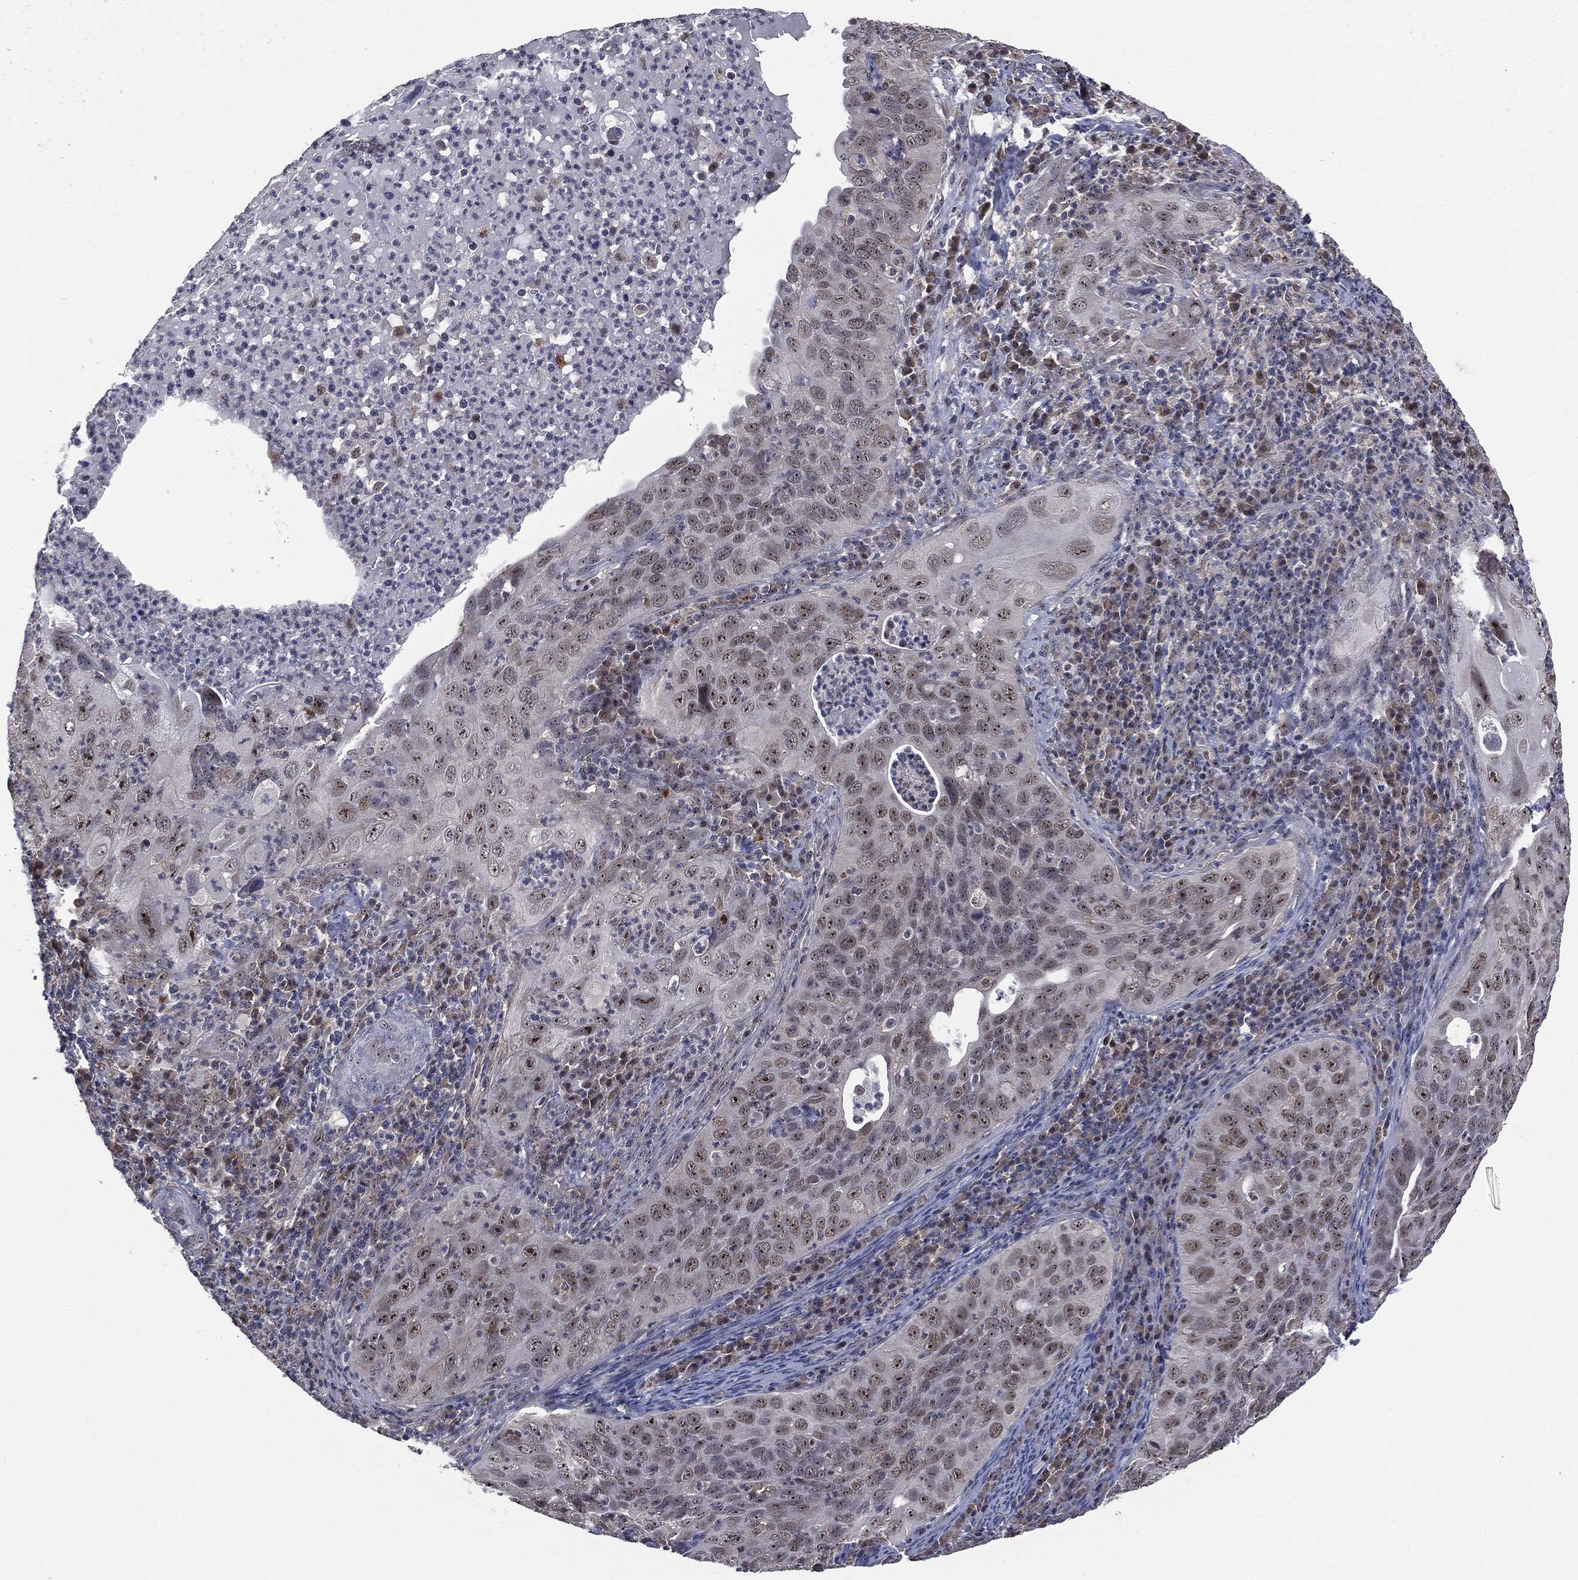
{"staining": {"intensity": "moderate", "quantity": "25%-75%", "location": "nuclear"}, "tissue": "cervical cancer", "cell_type": "Tumor cells", "image_type": "cancer", "snomed": [{"axis": "morphology", "description": "Squamous cell carcinoma, NOS"}, {"axis": "topography", "description": "Cervix"}], "caption": "Cervical cancer (squamous cell carcinoma) stained with a brown dye shows moderate nuclear positive staining in approximately 25%-75% of tumor cells.", "gene": "TRMT1L", "patient": {"sex": "female", "age": 26}}